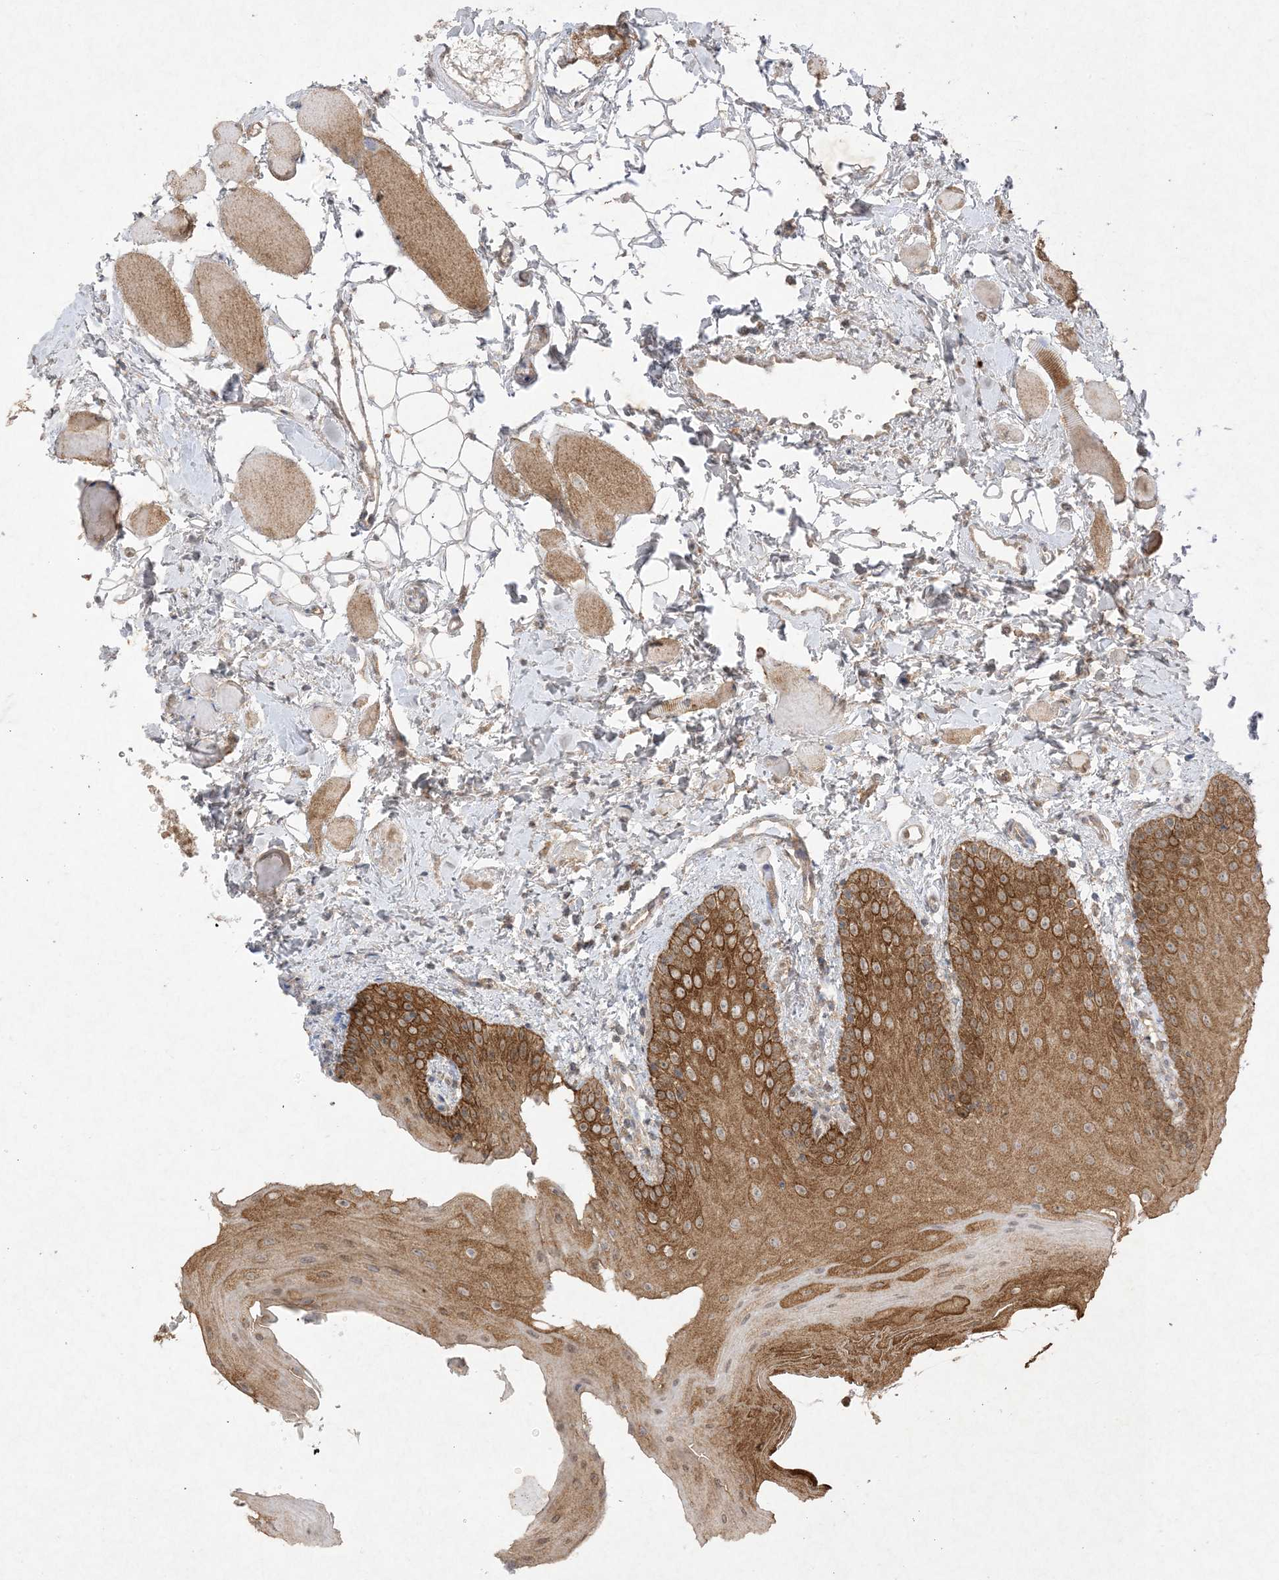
{"staining": {"intensity": "moderate", "quantity": ">75%", "location": "cytoplasmic/membranous"}, "tissue": "oral mucosa", "cell_type": "Squamous epithelial cells", "image_type": "normal", "snomed": [{"axis": "morphology", "description": "Normal tissue, NOS"}, {"axis": "topography", "description": "Oral tissue"}], "caption": "Protein analysis of unremarkable oral mucosa exhibits moderate cytoplasmic/membranous positivity in about >75% of squamous epithelial cells.", "gene": "UBE2C", "patient": {"sex": "male", "age": 28}}